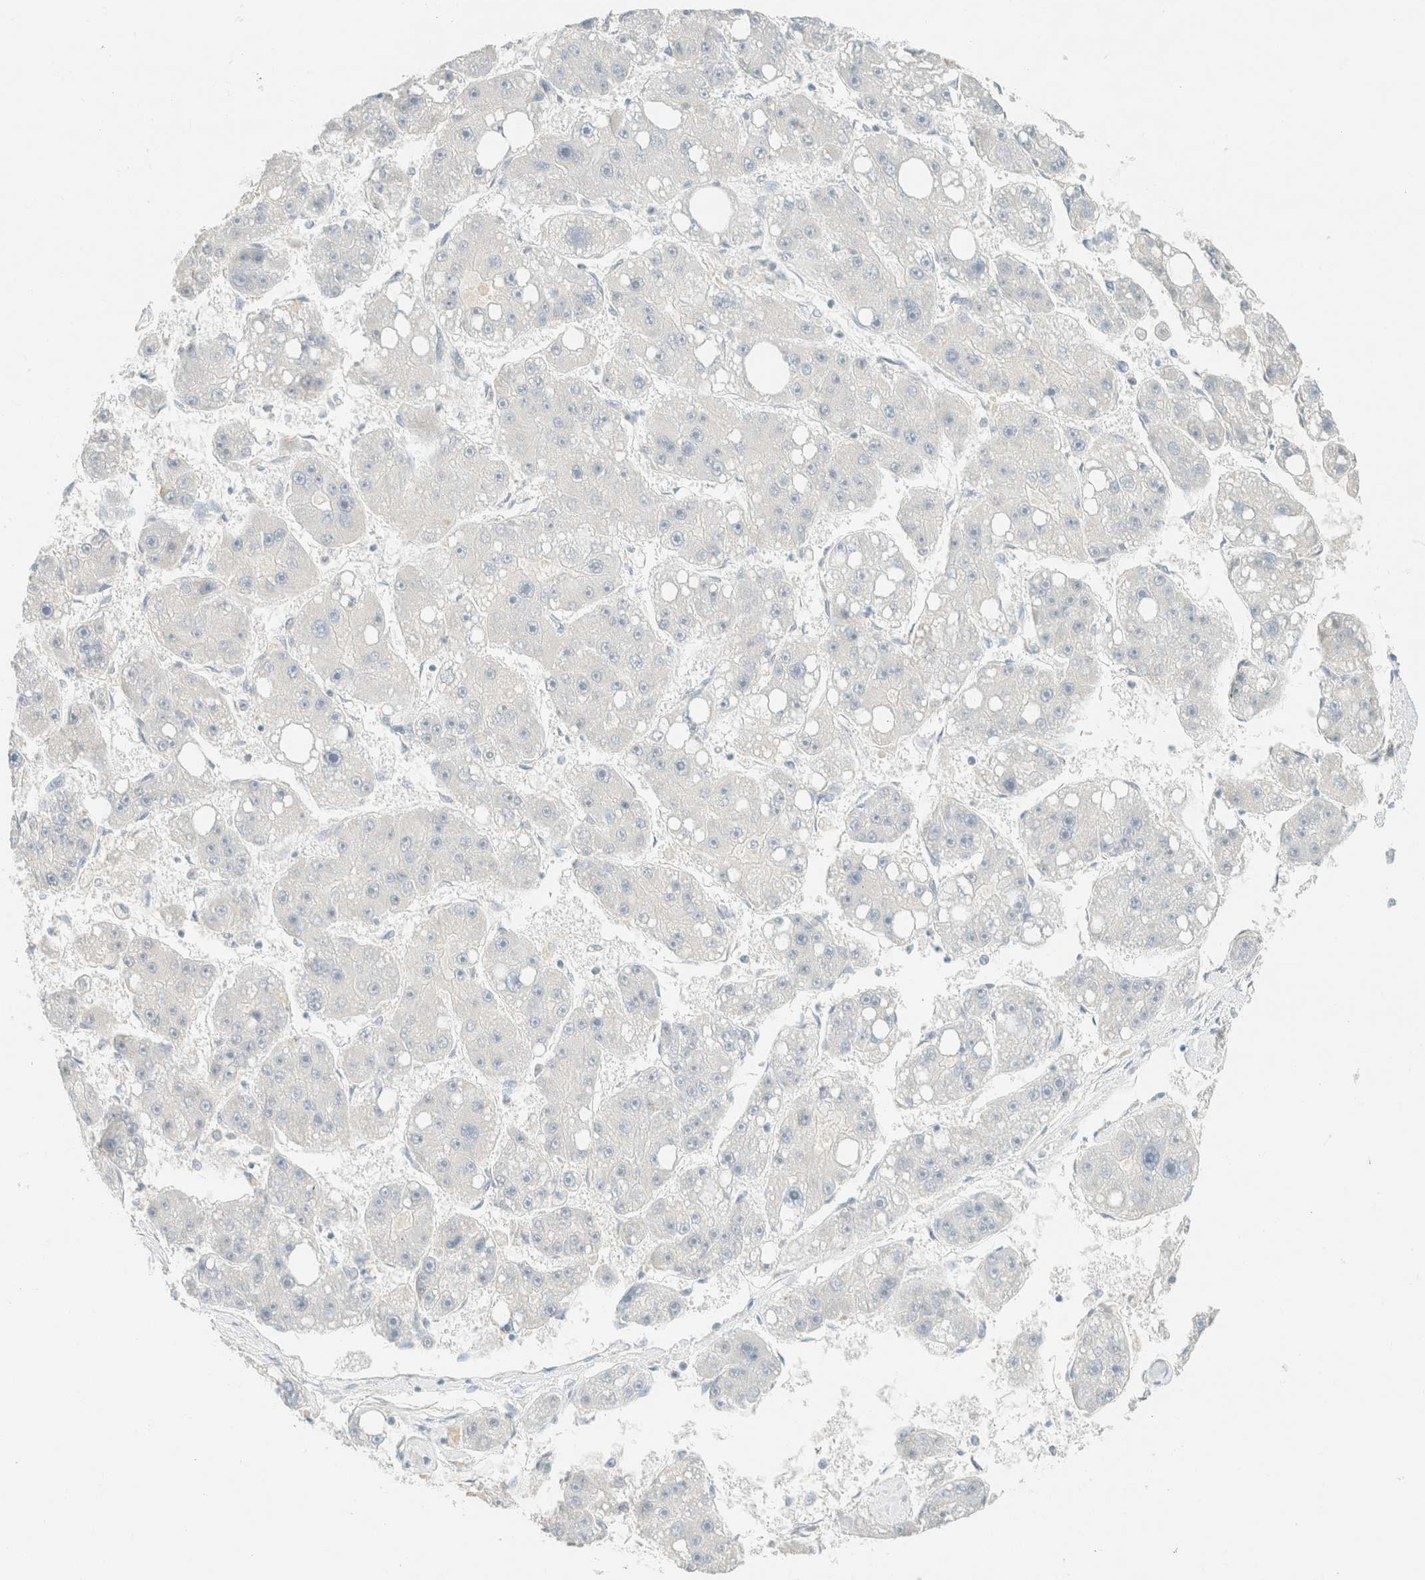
{"staining": {"intensity": "negative", "quantity": "none", "location": "none"}, "tissue": "liver cancer", "cell_type": "Tumor cells", "image_type": "cancer", "snomed": [{"axis": "morphology", "description": "Carcinoma, Hepatocellular, NOS"}, {"axis": "topography", "description": "Liver"}], "caption": "IHC of hepatocellular carcinoma (liver) reveals no expression in tumor cells.", "gene": "GPA33", "patient": {"sex": "female", "age": 61}}